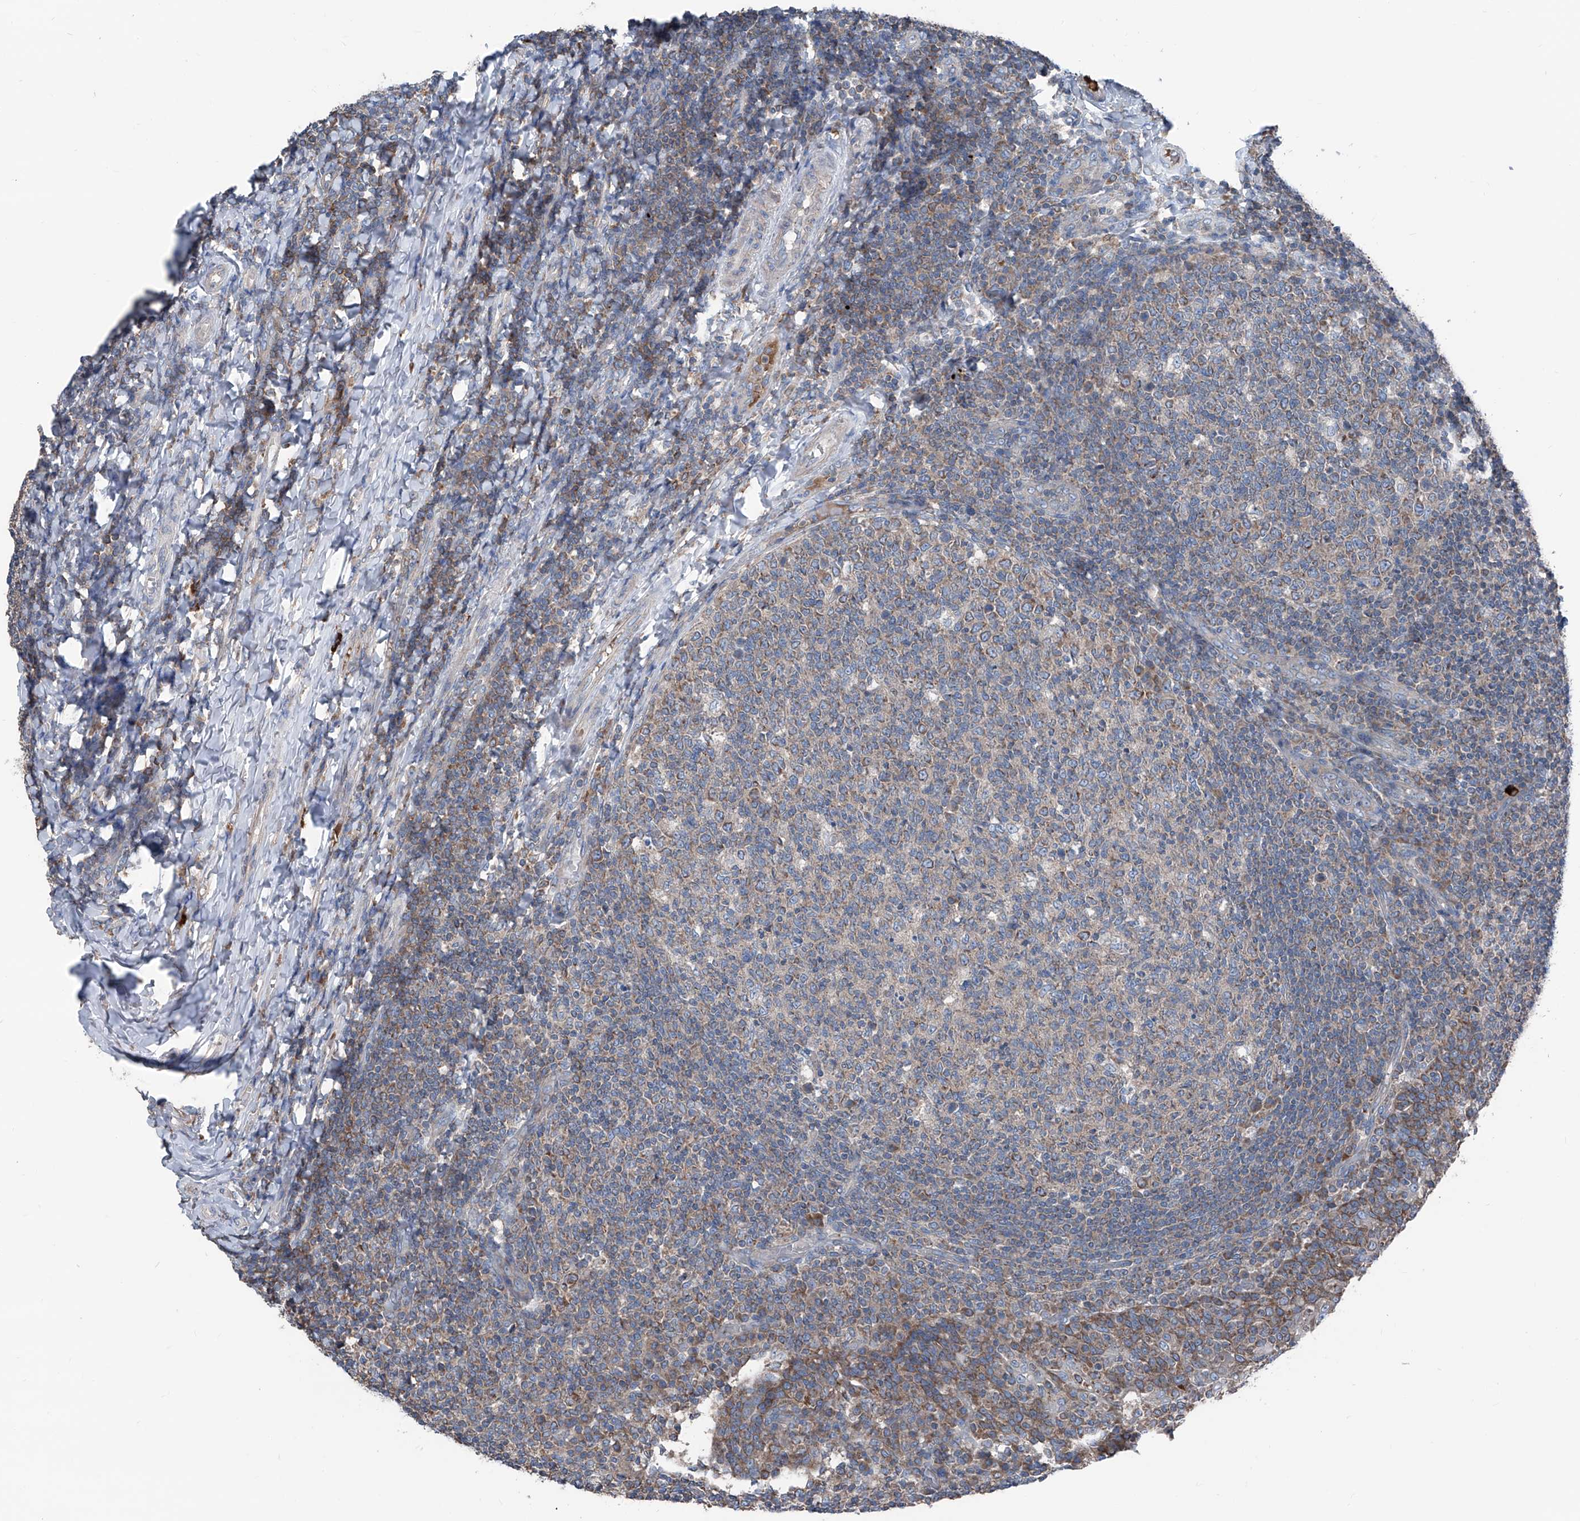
{"staining": {"intensity": "weak", "quantity": "<25%", "location": "cytoplasmic/membranous"}, "tissue": "tonsil", "cell_type": "Germinal center cells", "image_type": "normal", "snomed": [{"axis": "morphology", "description": "Normal tissue, NOS"}, {"axis": "topography", "description": "Tonsil"}], "caption": "This image is of benign tonsil stained with immunohistochemistry (IHC) to label a protein in brown with the nuclei are counter-stained blue. There is no staining in germinal center cells.", "gene": "GPAT3", "patient": {"sex": "female", "age": 19}}